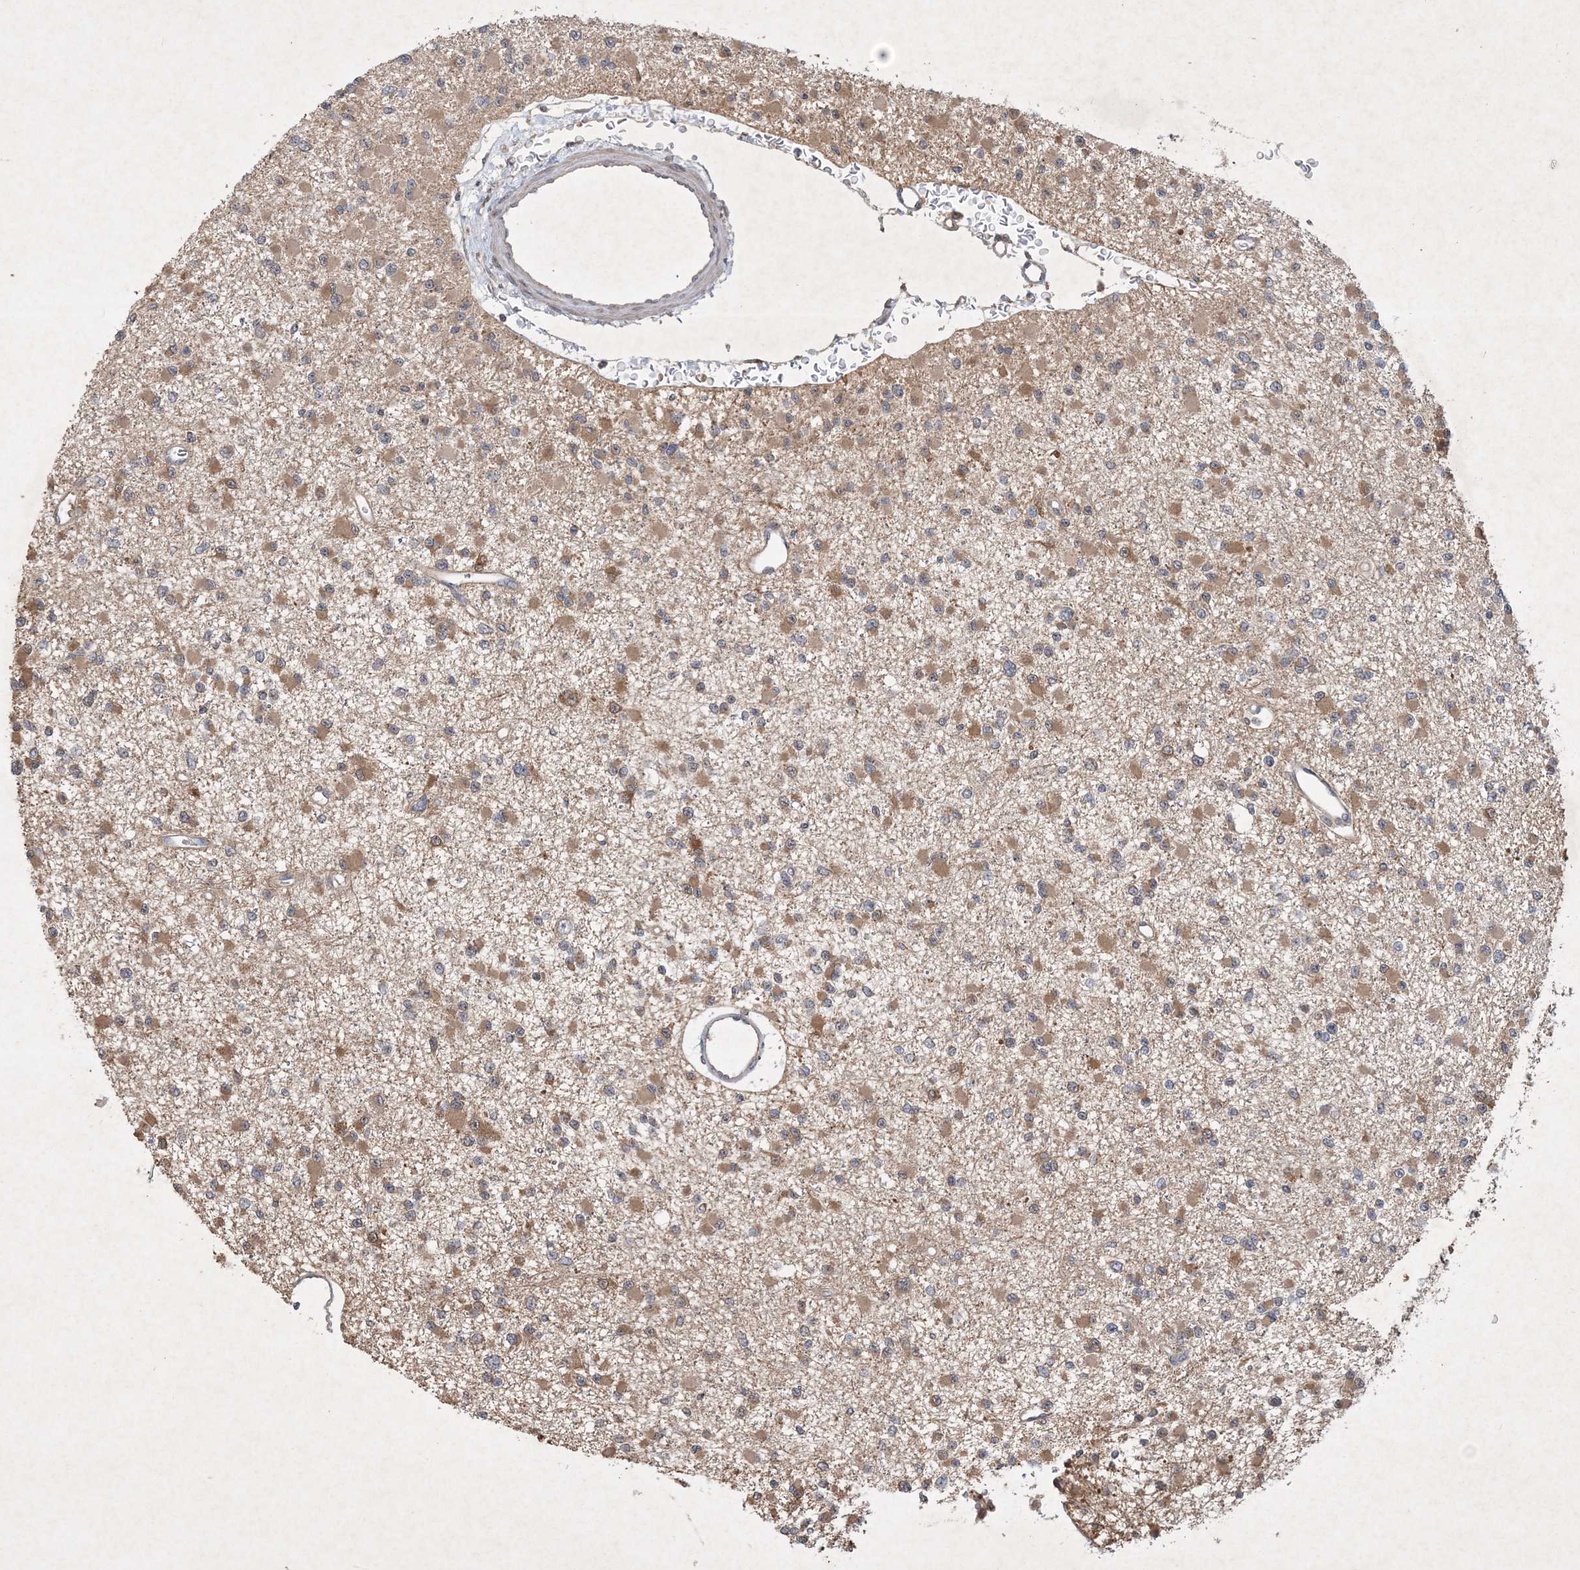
{"staining": {"intensity": "moderate", "quantity": ">75%", "location": "cytoplasmic/membranous"}, "tissue": "glioma", "cell_type": "Tumor cells", "image_type": "cancer", "snomed": [{"axis": "morphology", "description": "Glioma, malignant, Low grade"}, {"axis": "topography", "description": "Brain"}], "caption": "High-magnification brightfield microscopy of malignant glioma (low-grade) stained with DAB (brown) and counterstained with hematoxylin (blue). tumor cells exhibit moderate cytoplasmic/membranous staining is appreciated in approximately>75% of cells.", "gene": "AKR7A2", "patient": {"sex": "female", "age": 22}}